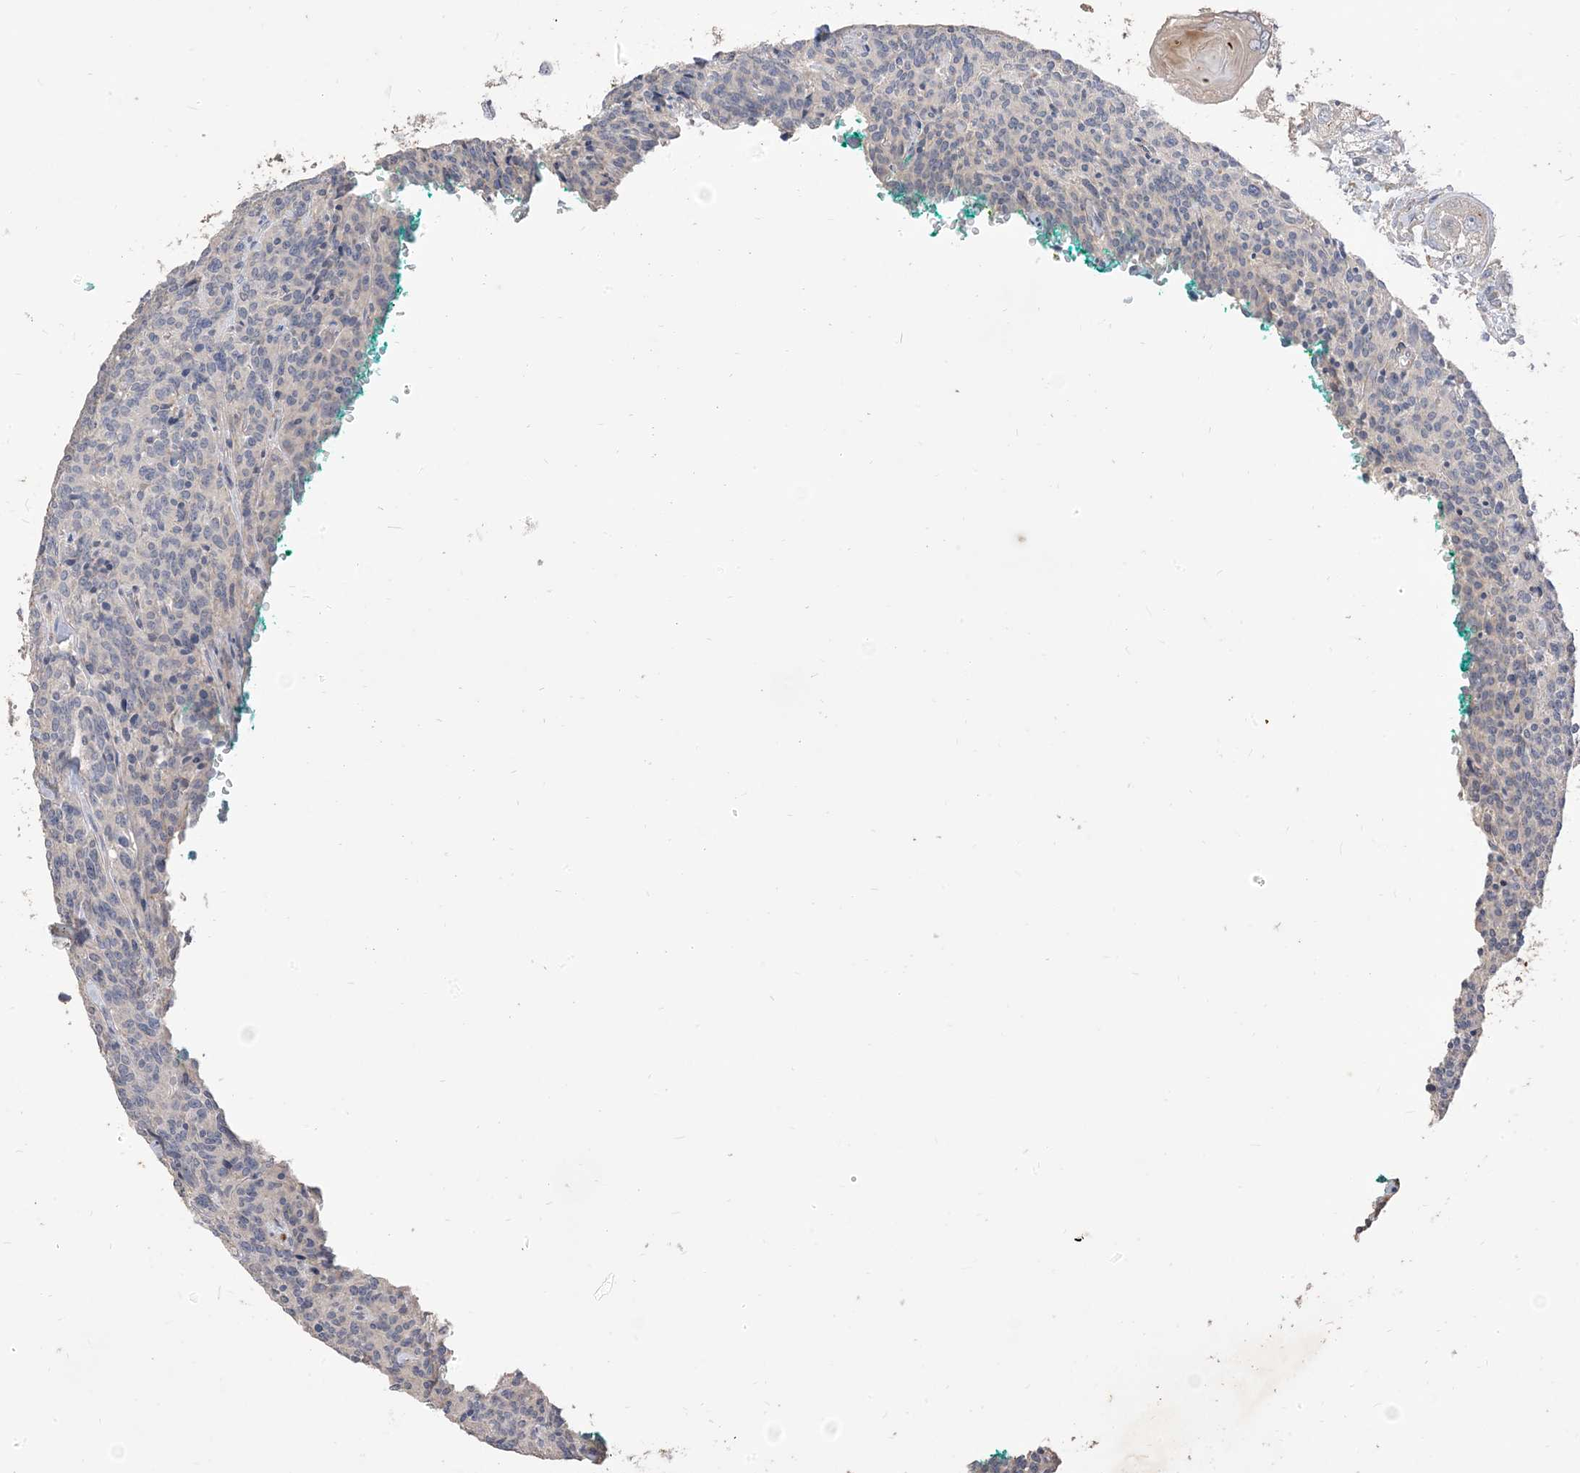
{"staining": {"intensity": "negative", "quantity": "none", "location": "none"}, "tissue": "carcinoid", "cell_type": "Tumor cells", "image_type": "cancer", "snomed": [{"axis": "morphology", "description": "Carcinoid, malignant, NOS"}, {"axis": "topography", "description": "Lung"}], "caption": "Tumor cells are negative for protein expression in human carcinoid.", "gene": "RNF175", "patient": {"sex": "female", "age": 46}}